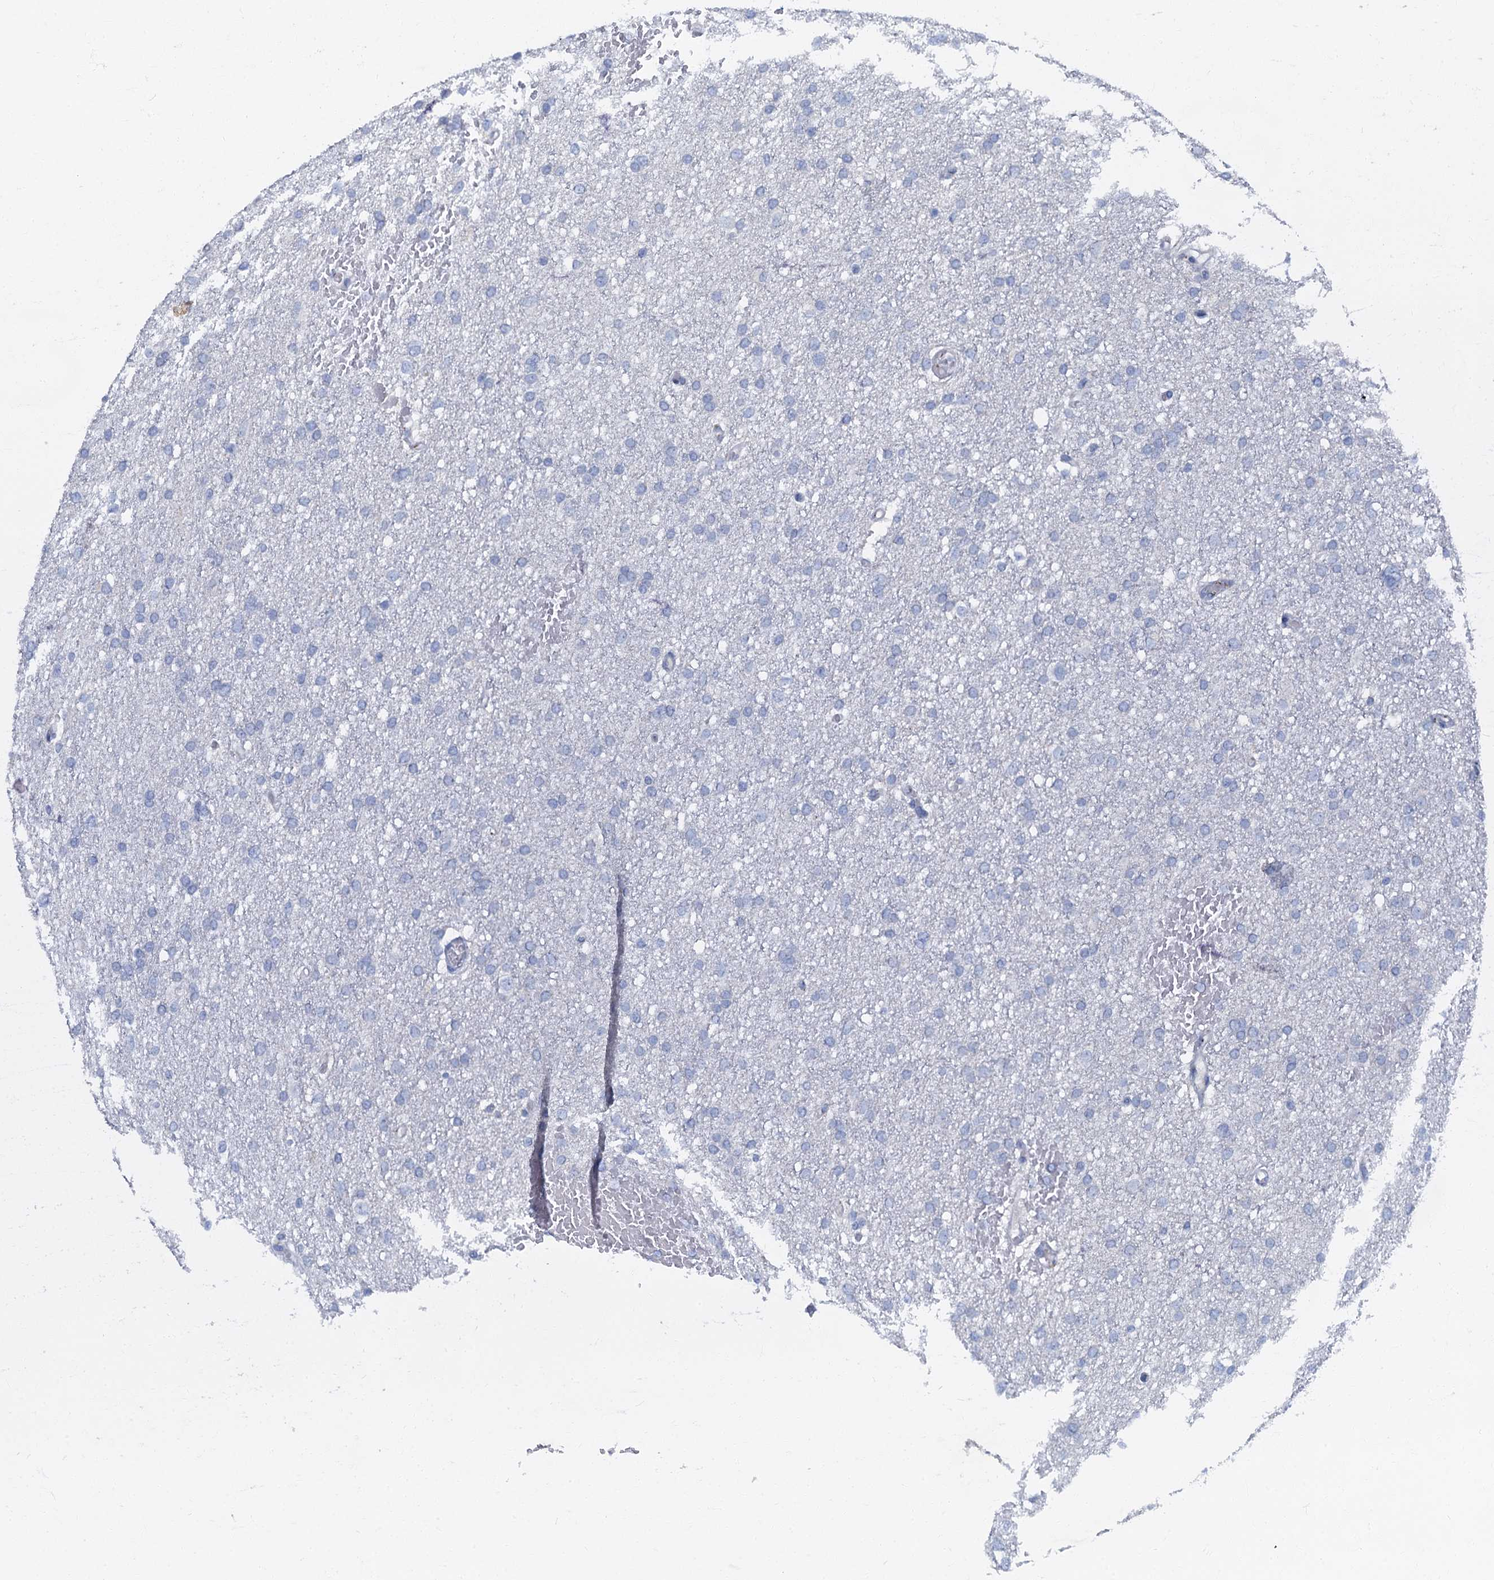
{"staining": {"intensity": "negative", "quantity": "none", "location": "none"}, "tissue": "glioma", "cell_type": "Tumor cells", "image_type": "cancer", "snomed": [{"axis": "morphology", "description": "Glioma, malignant, High grade"}, {"axis": "topography", "description": "Cerebral cortex"}], "caption": "Immunohistochemistry of human glioma exhibits no positivity in tumor cells.", "gene": "LYPD3", "patient": {"sex": "female", "age": 36}}